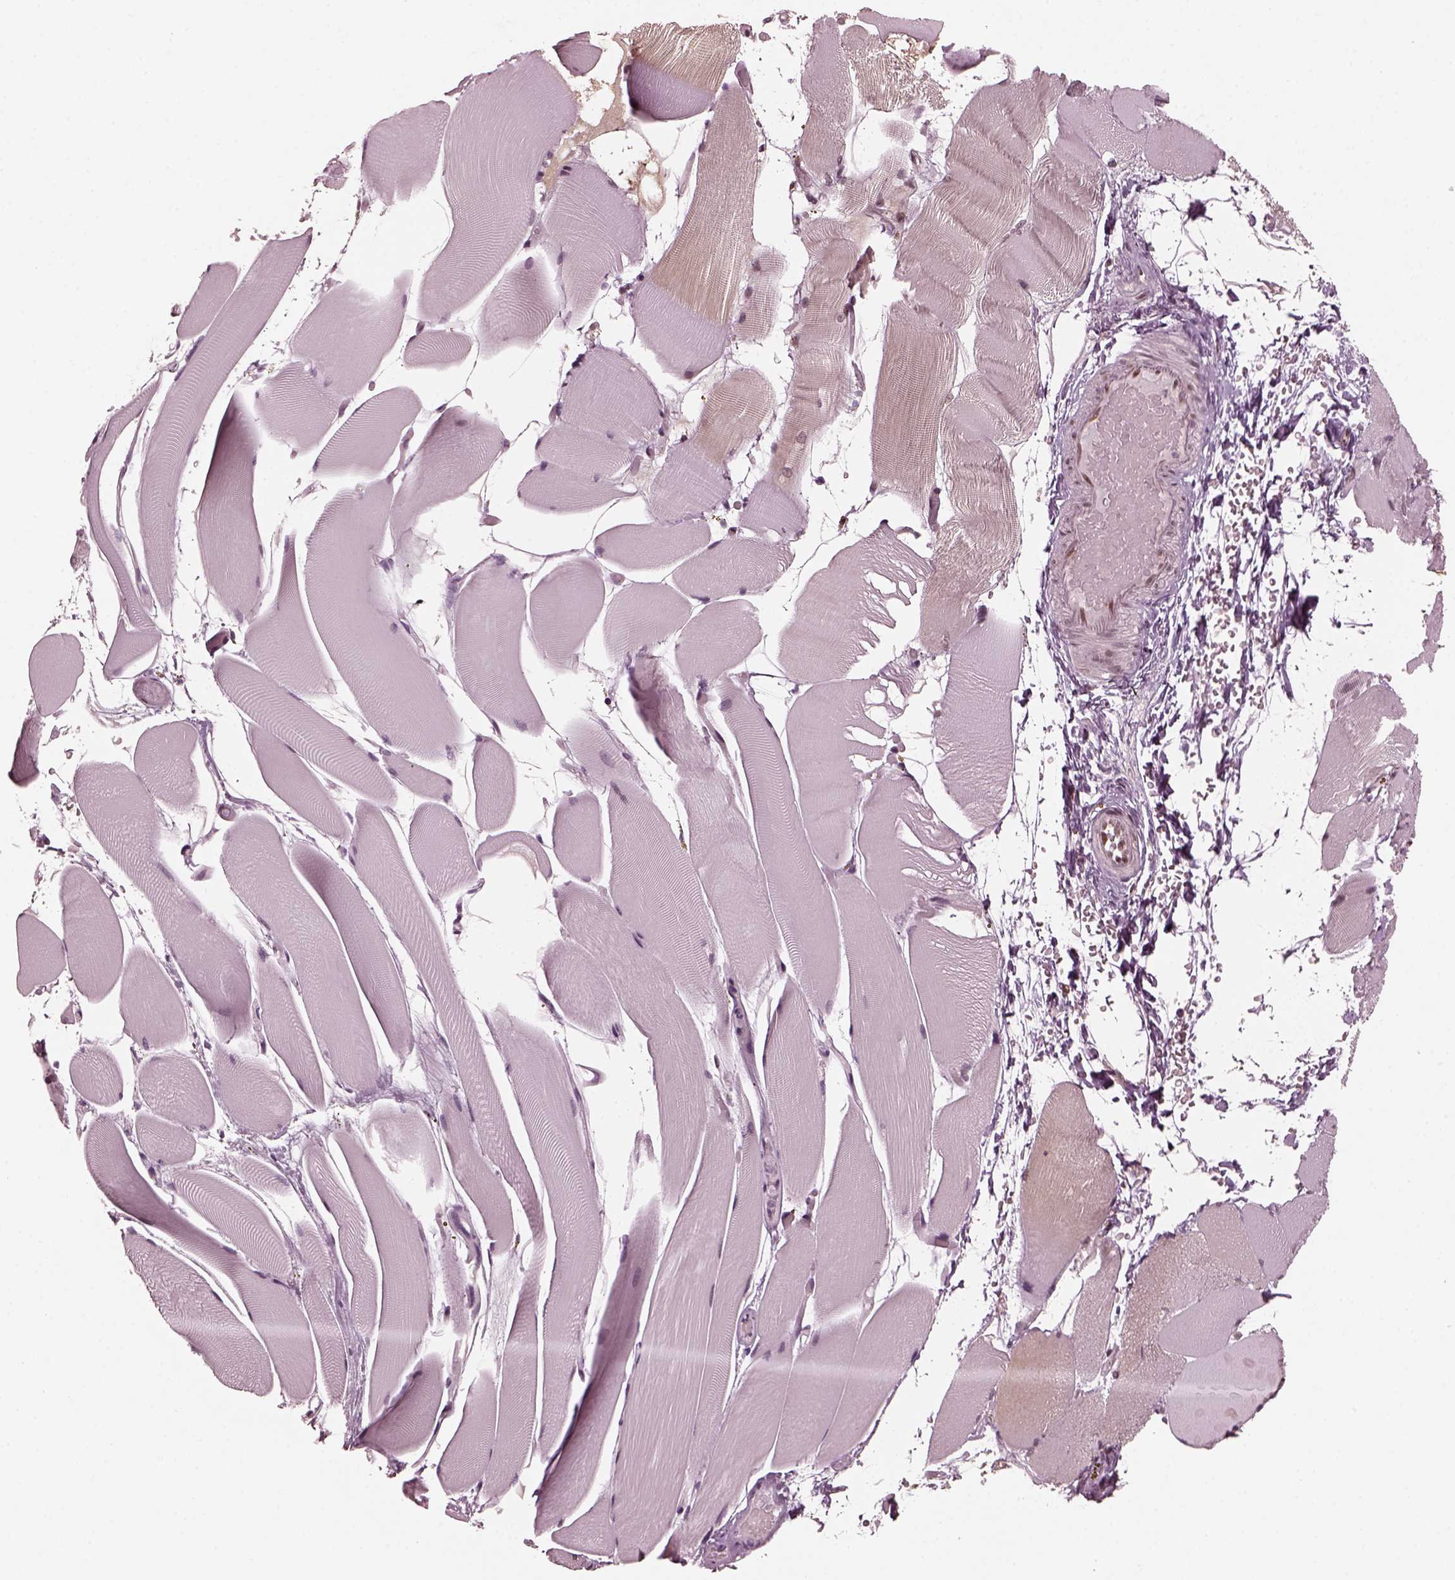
{"staining": {"intensity": "negative", "quantity": "none", "location": "none"}, "tissue": "skeletal muscle", "cell_type": "Myocytes", "image_type": "normal", "snomed": [{"axis": "morphology", "description": "Normal tissue, NOS"}, {"axis": "topography", "description": "Skeletal muscle"}], "caption": "Myocytes show no significant staining in benign skeletal muscle.", "gene": "TRIB3", "patient": {"sex": "female", "age": 37}}